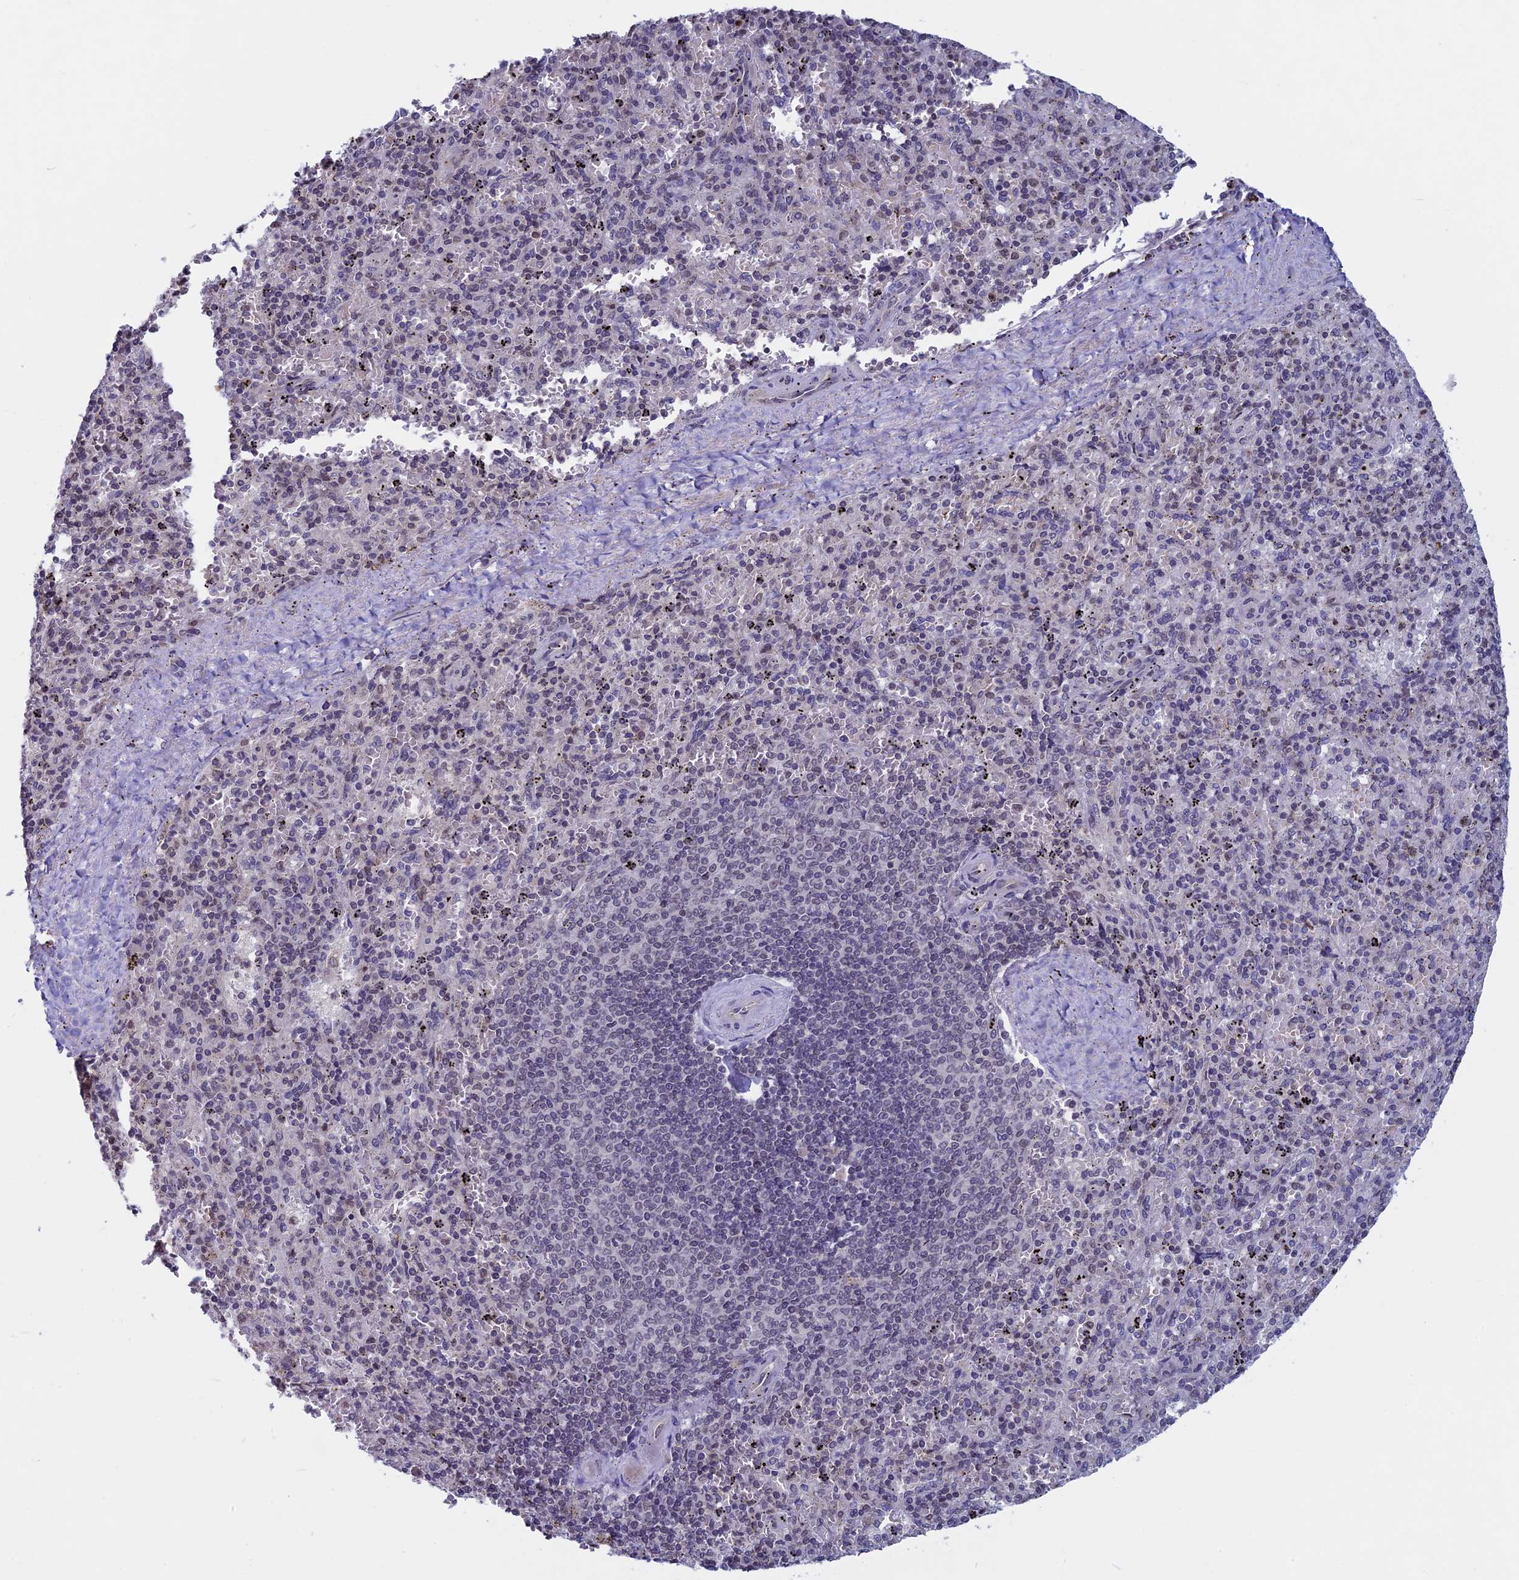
{"staining": {"intensity": "negative", "quantity": "none", "location": "none"}, "tissue": "spleen", "cell_type": "Cells in red pulp", "image_type": "normal", "snomed": [{"axis": "morphology", "description": "Normal tissue, NOS"}, {"axis": "topography", "description": "Spleen"}], "caption": "The micrograph displays no staining of cells in red pulp in benign spleen.", "gene": "SPIRE1", "patient": {"sex": "male", "age": 82}}